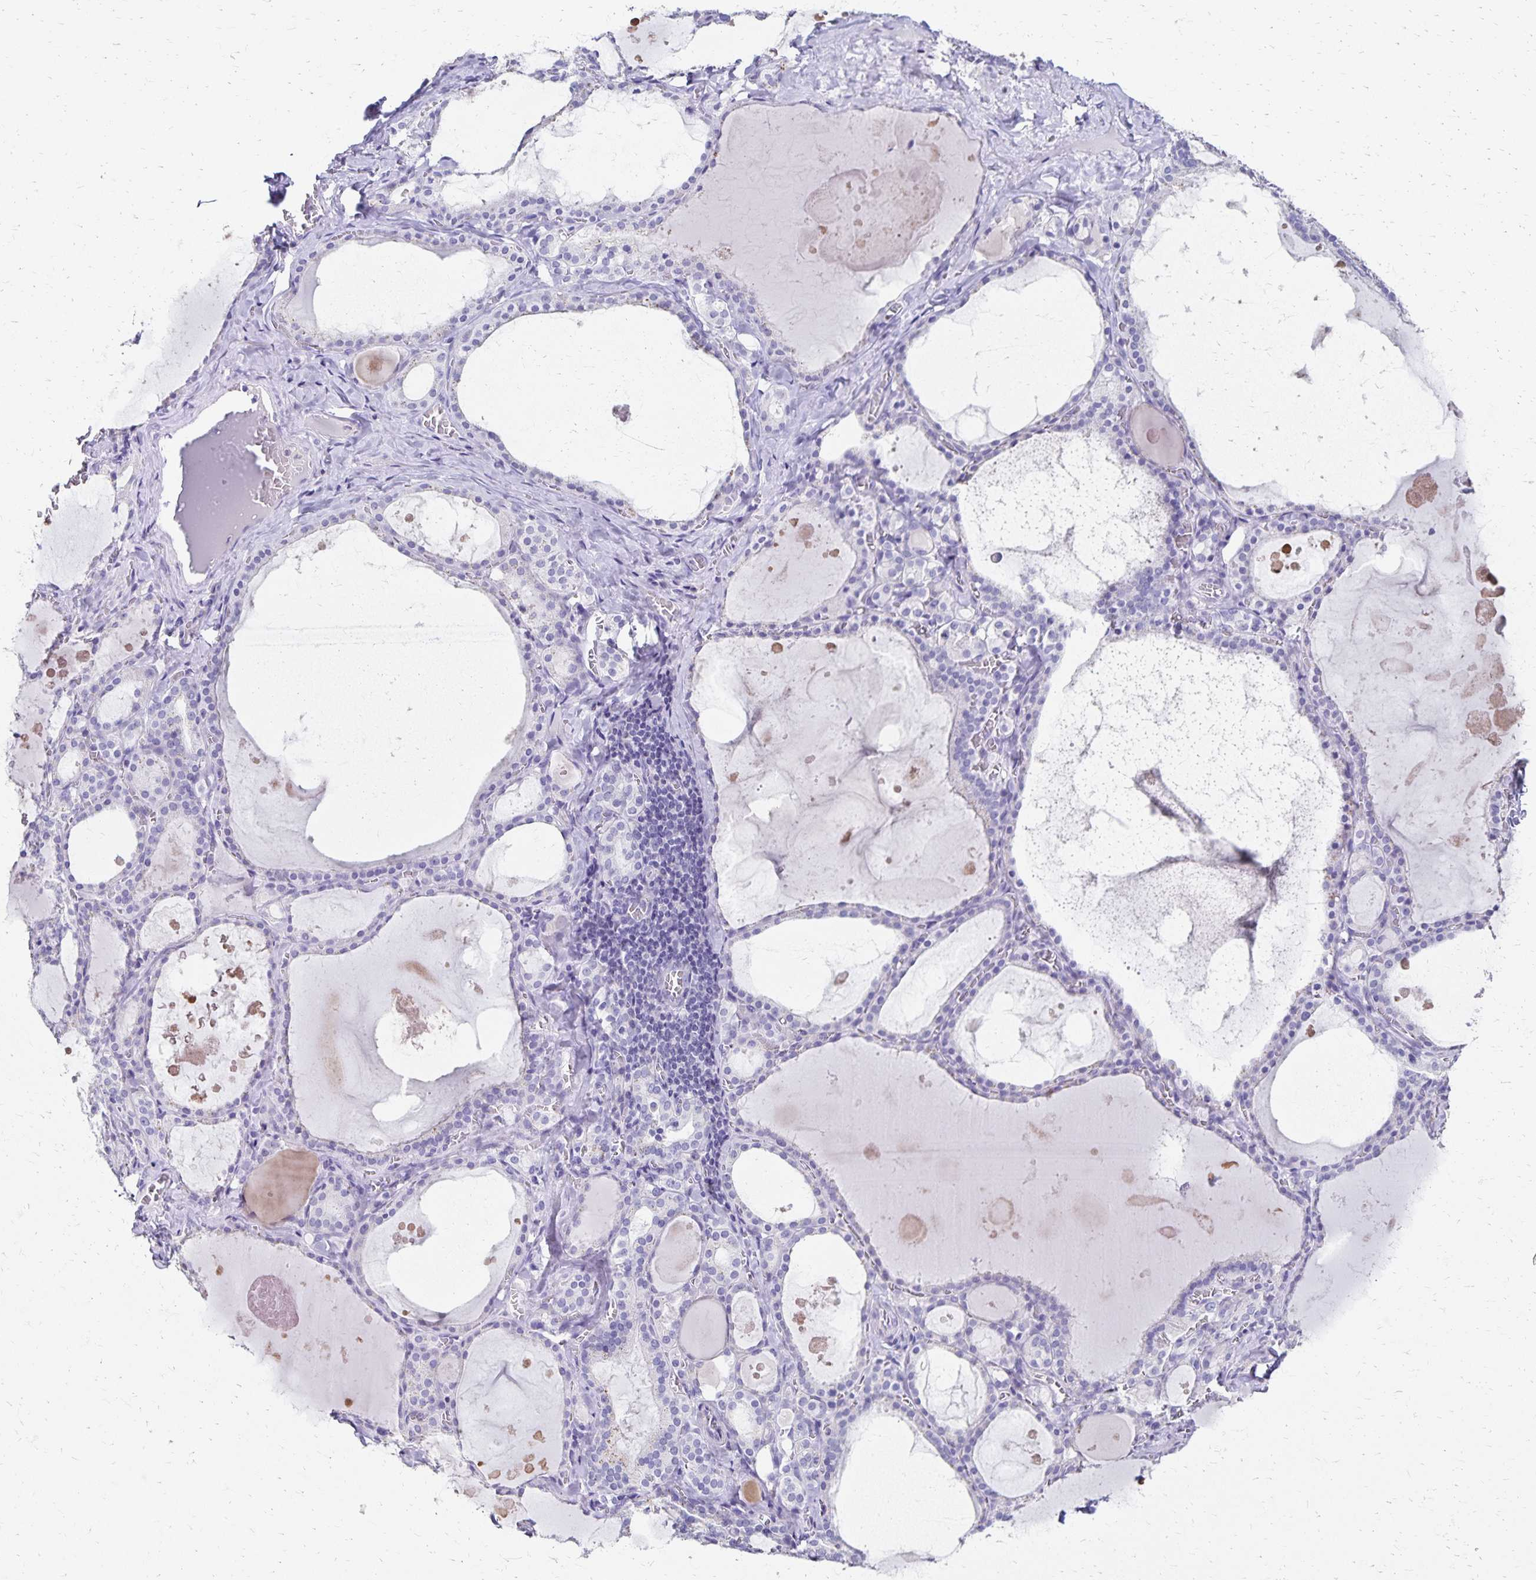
{"staining": {"intensity": "negative", "quantity": "none", "location": "none"}, "tissue": "thyroid gland", "cell_type": "Glandular cells", "image_type": "normal", "snomed": [{"axis": "morphology", "description": "Normal tissue, NOS"}, {"axis": "topography", "description": "Thyroid gland"}], "caption": "The photomicrograph reveals no staining of glandular cells in benign thyroid gland. (Immunohistochemistry, brightfield microscopy, high magnification).", "gene": "DYNLT4", "patient": {"sex": "male", "age": 56}}